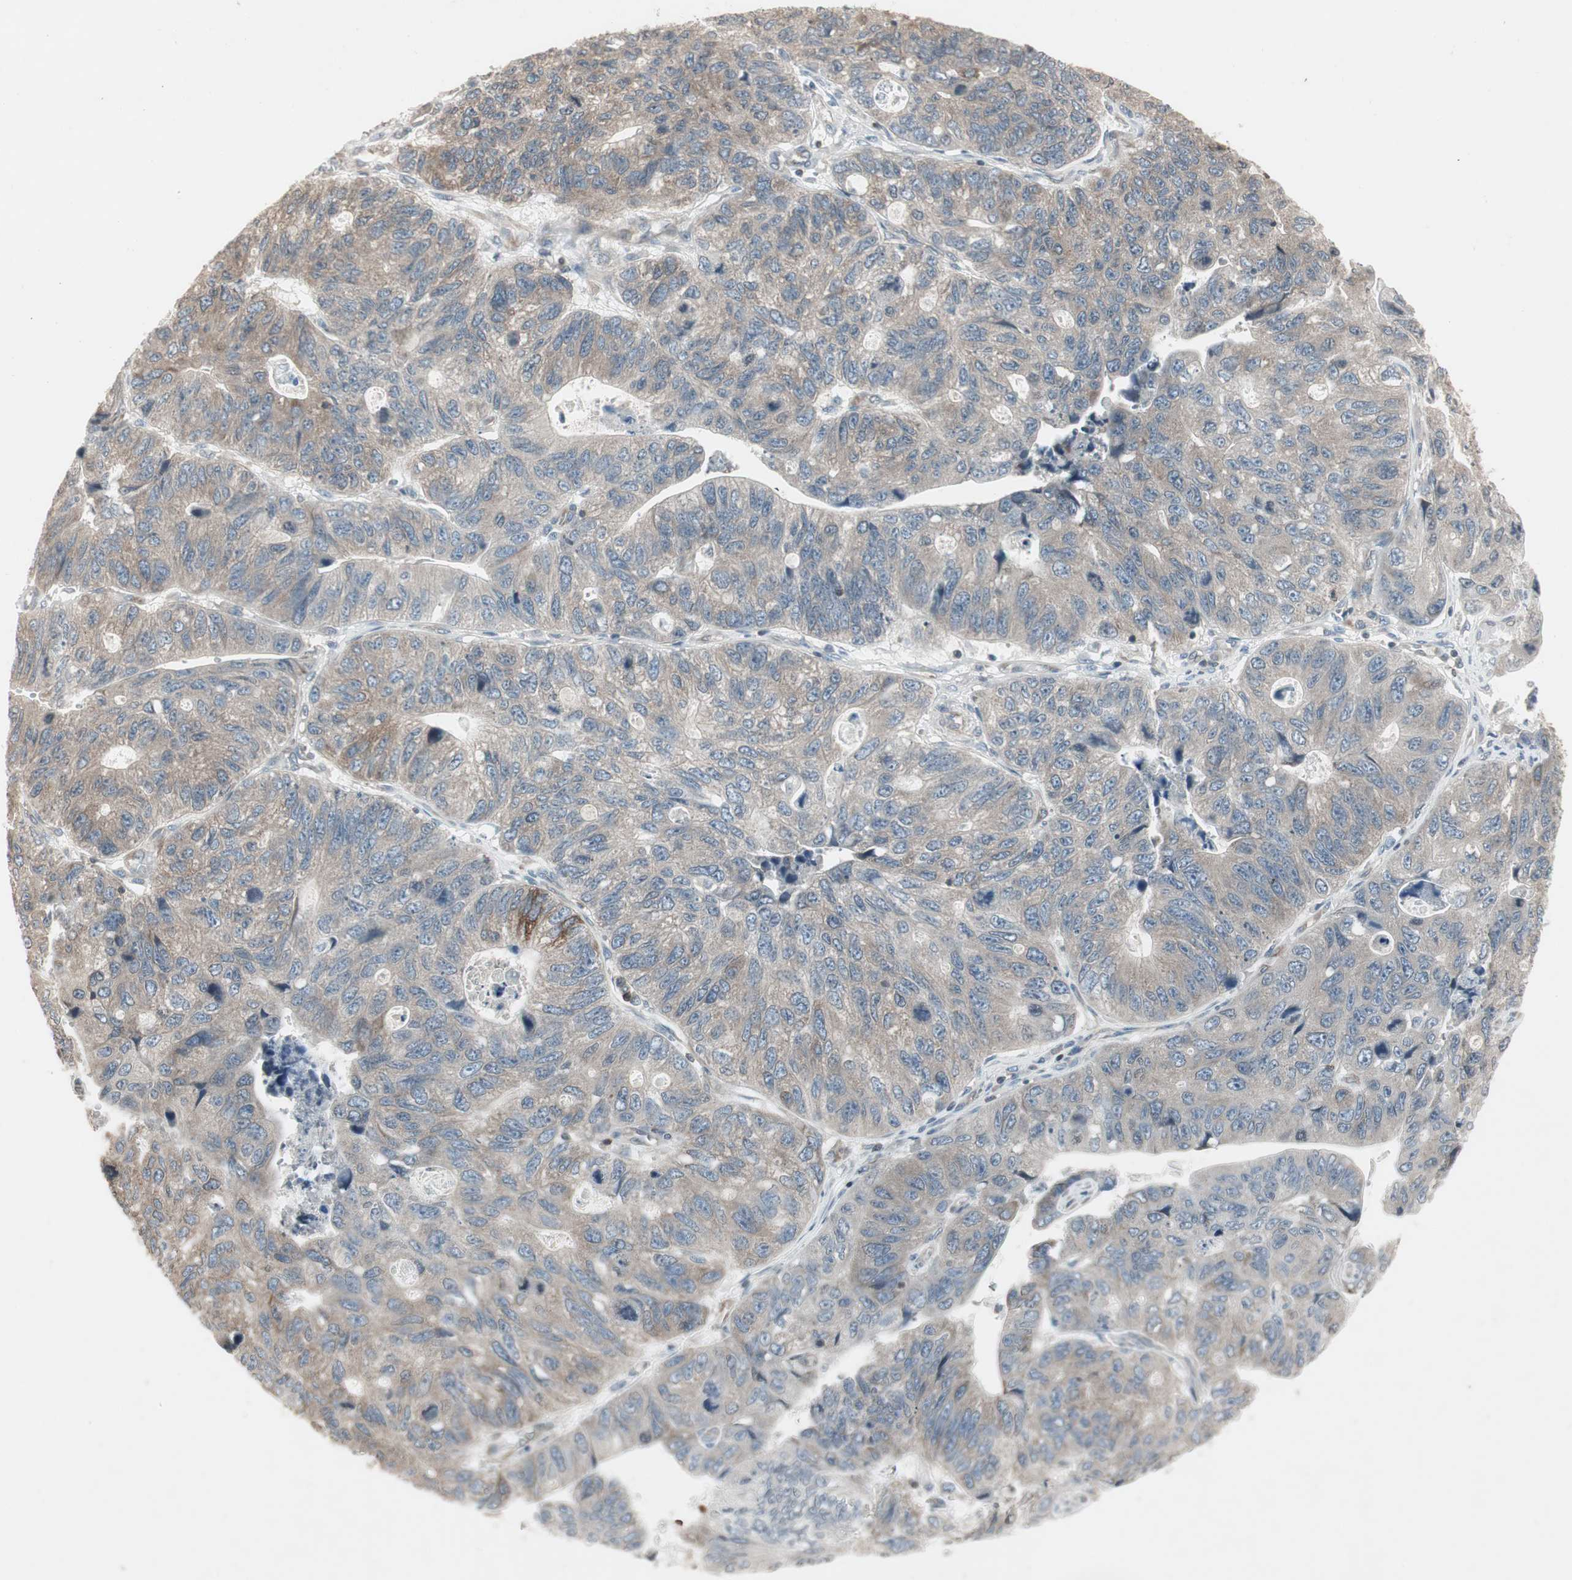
{"staining": {"intensity": "moderate", "quantity": ">75%", "location": "cytoplasmic/membranous"}, "tissue": "stomach cancer", "cell_type": "Tumor cells", "image_type": "cancer", "snomed": [{"axis": "morphology", "description": "Adenocarcinoma, NOS"}, {"axis": "topography", "description": "Stomach"}], "caption": "Protein expression analysis of adenocarcinoma (stomach) exhibits moderate cytoplasmic/membranous expression in approximately >75% of tumor cells. The protein is stained brown, and the nuclei are stained in blue (DAB IHC with brightfield microscopy, high magnification).", "gene": "ARHGEF1", "patient": {"sex": "male", "age": 59}}